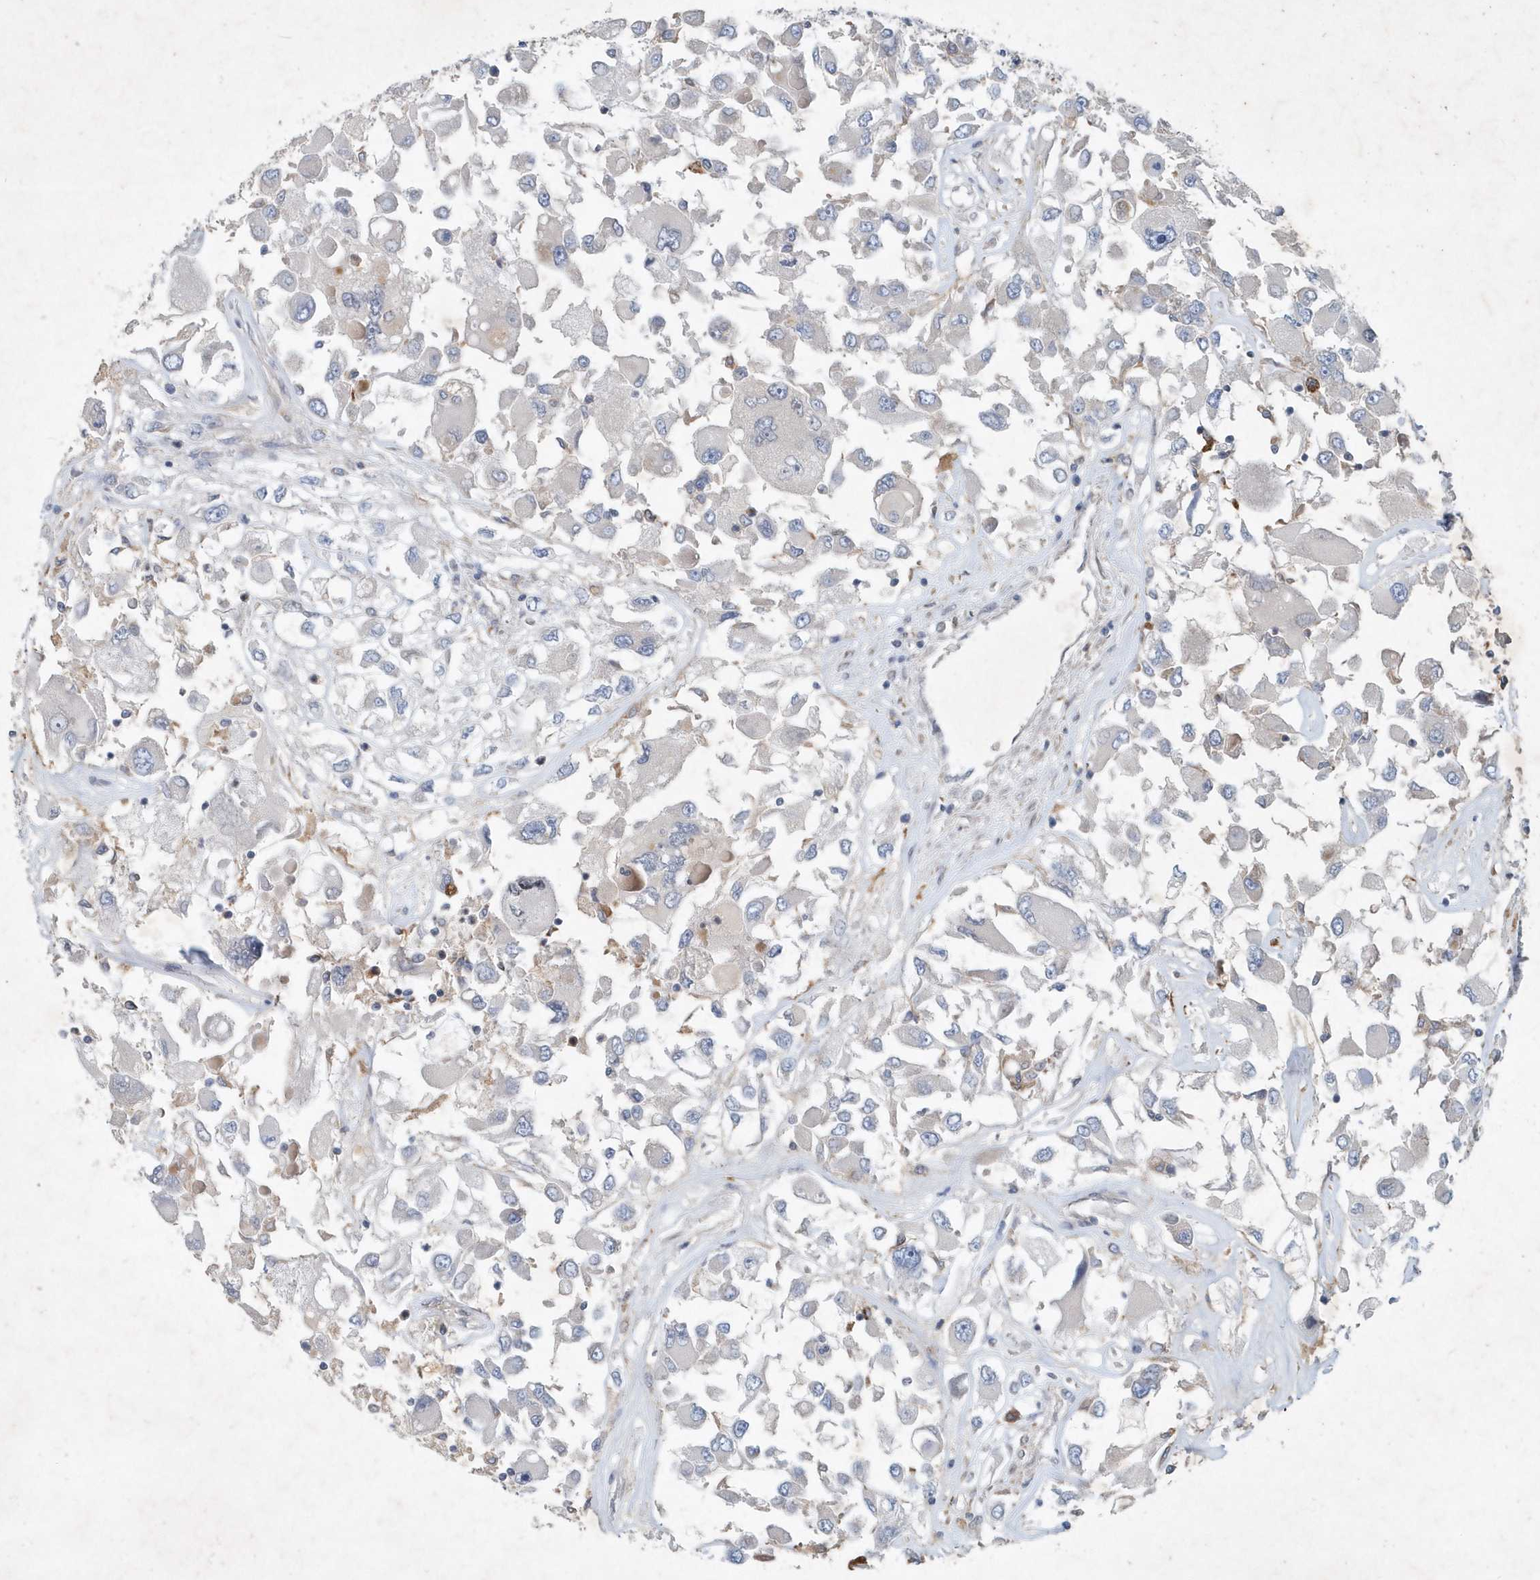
{"staining": {"intensity": "negative", "quantity": "none", "location": "none"}, "tissue": "renal cancer", "cell_type": "Tumor cells", "image_type": "cancer", "snomed": [{"axis": "morphology", "description": "Adenocarcinoma, NOS"}, {"axis": "topography", "description": "Kidney"}], "caption": "Histopathology image shows no significant protein expression in tumor cells of adenocarcinoma (renal).", "gene": "P2RY10", "patient": {"sex": "female", "age": 52}}